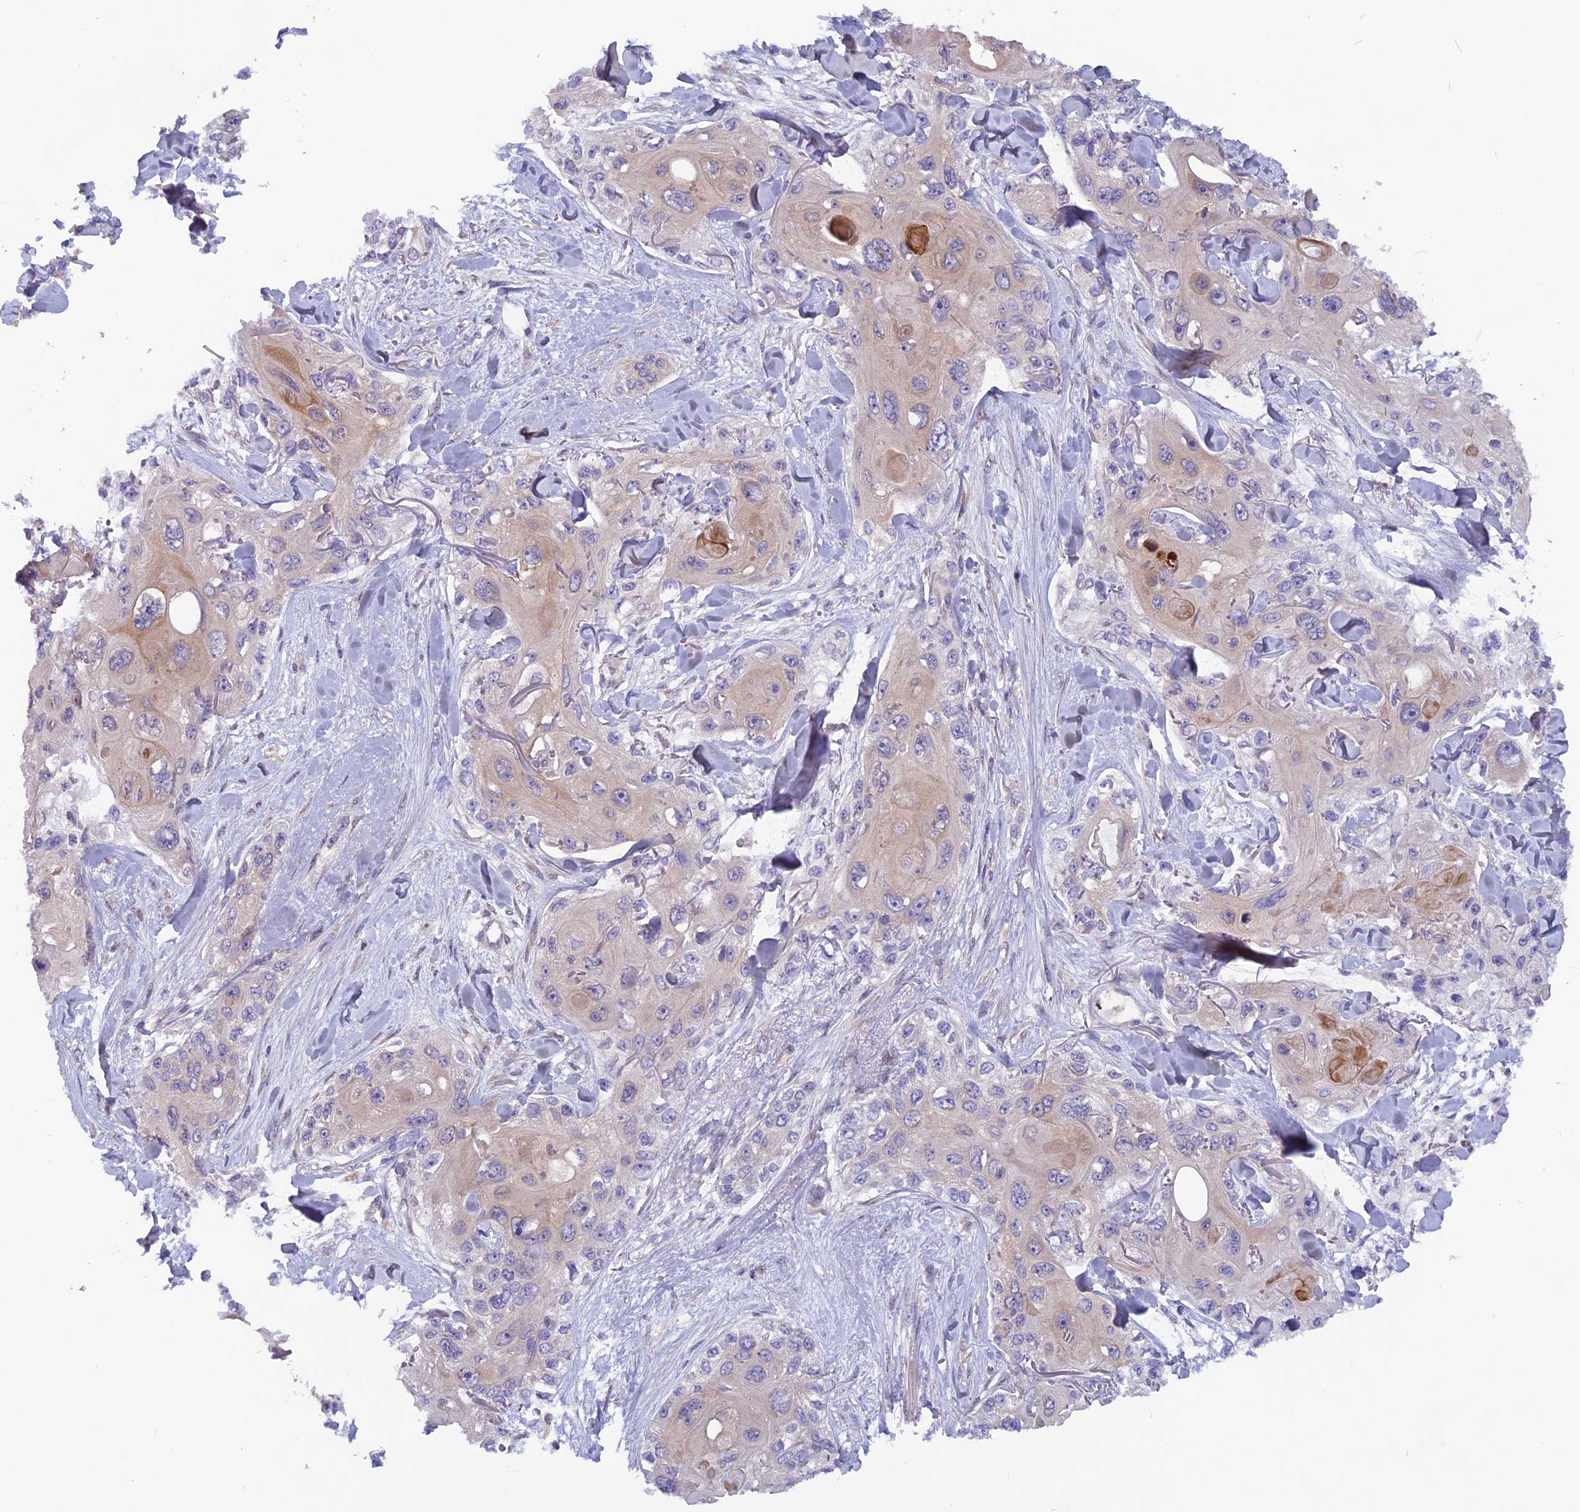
{"staining": {"intensity": "weak", "quantity": "<25%", "location": "cytoplasmic/membranous"}, "tissue": "skin cancer", "cell_type": "Tumor cells", "image_type": "cancer", "snomed": [{"axis": "morphology", "description": "Normal tissue, NOS"}, {"axis": "morphology", "description": "Squamous cell carcinoma, NOS"}, {"axis": "topography", "description": "Skin"}], "caption": "A histopathology image of human skin cancer (squamous cell carcinoma) is negative for staining in tumor cells.", "gene": "MAST2", "patient": {"sex": "male", "age": 72}}